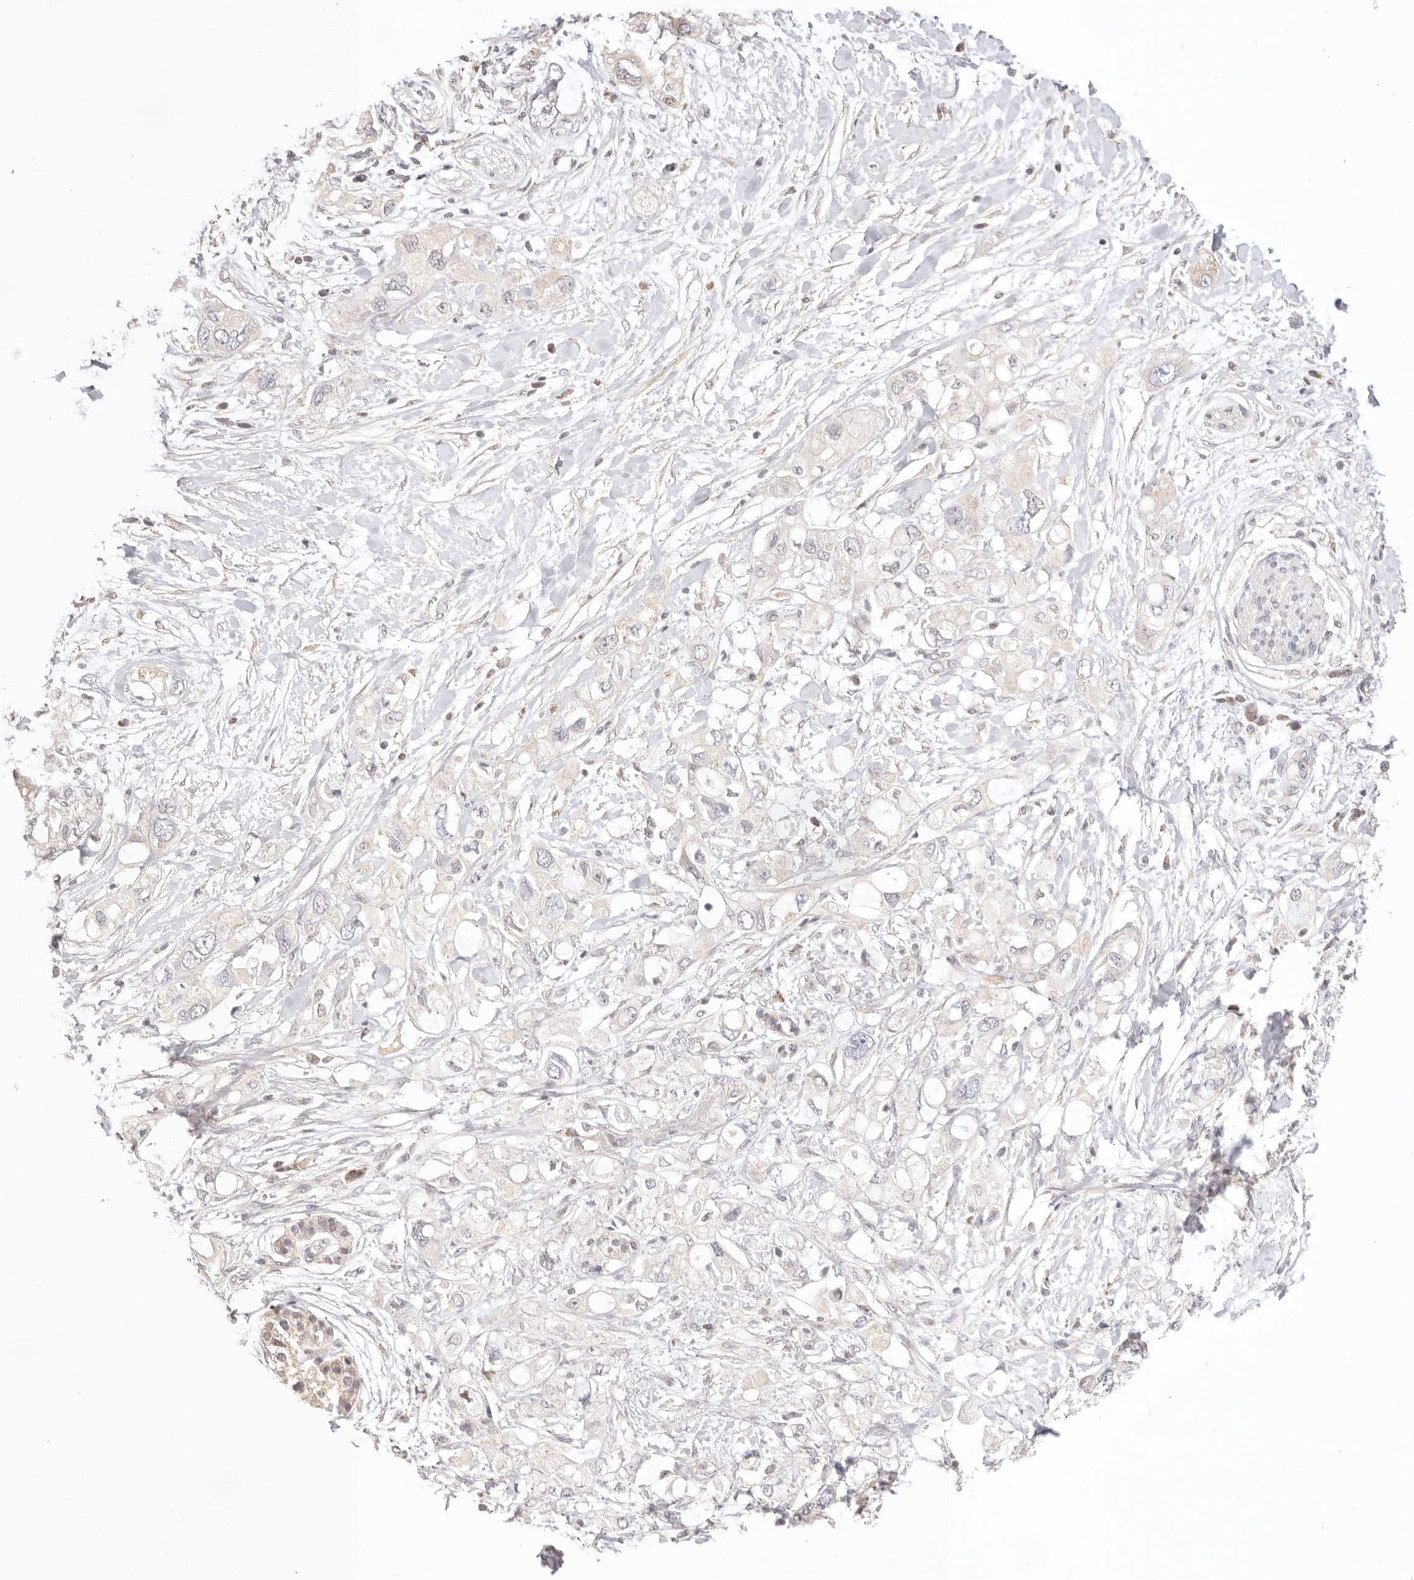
{"staining": {"intensity": "negative", "quantity": "none", "location": "none"}, "tissue": "pancreatic cancer", "cell_type": "Tumor cells", "image_type": "cancer", "snomed": [{"axis": "morphology", "description": "Adenocarcinoma, NOS"}, {"axis": "topography", "description": "Pancreas"}], "caption": "The micrograph shows no staining of tumor cells in pancreatic adenocarcinoma.", "gene": "KCMF1", "patient": {"sex": "female", "age": 56}}